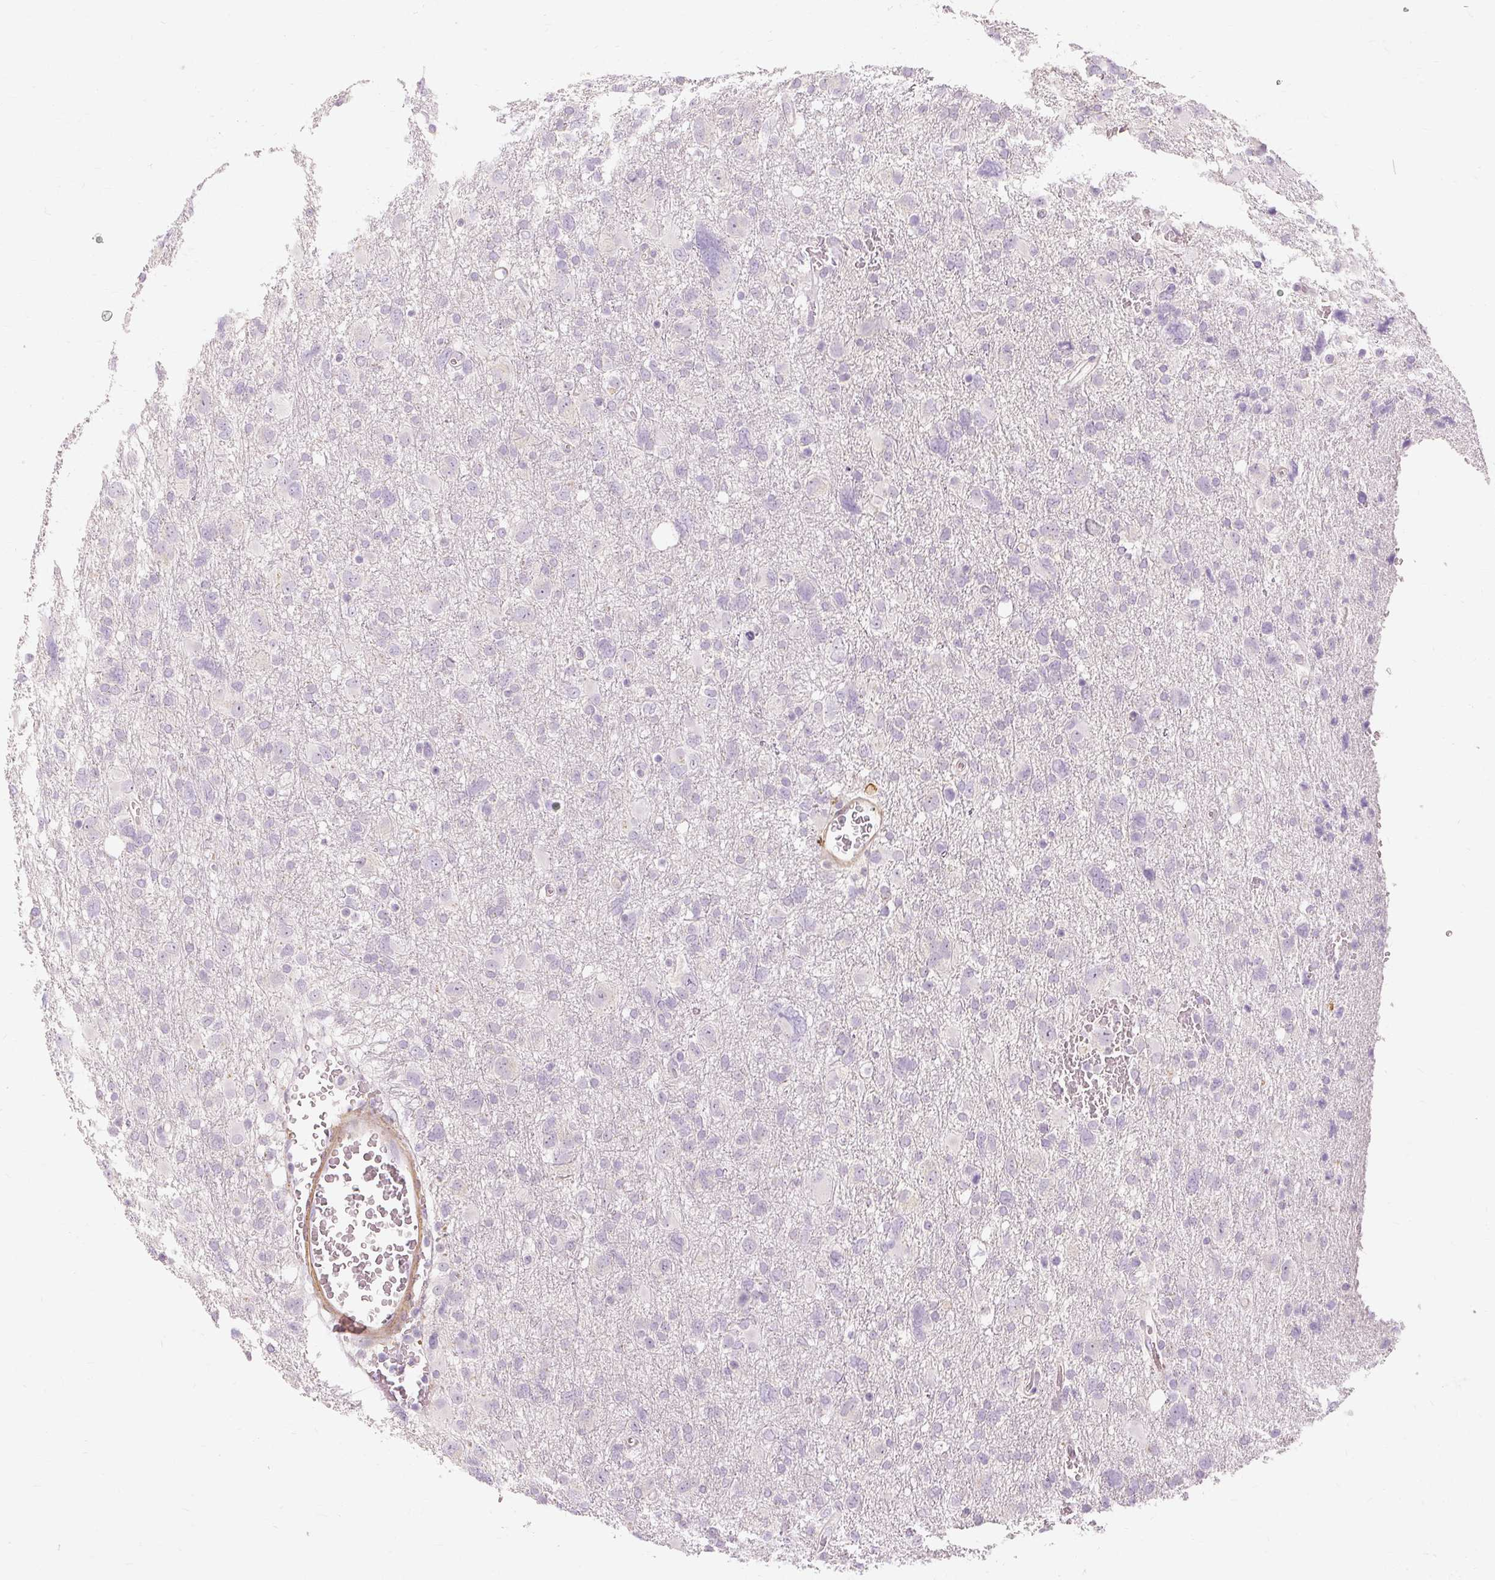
{"staining": {"intensity": "negative", "quantity": "none", "location": "none"}, "tissue": "glioma", "cell_type": "Tumor cells", "image_type": "cancer", "snomed": [{"axis": "morphology", "description": "Glioma, malignant, High grade"}, {"axis": "topography", "description": "Brain"}], "caption": "Malignant high-grade glioma was stained to show a protein in brown. There is no significant expression in tumor cells.", "gene": "CAPN3", "patient": {"sex": "male", "age": 61}}